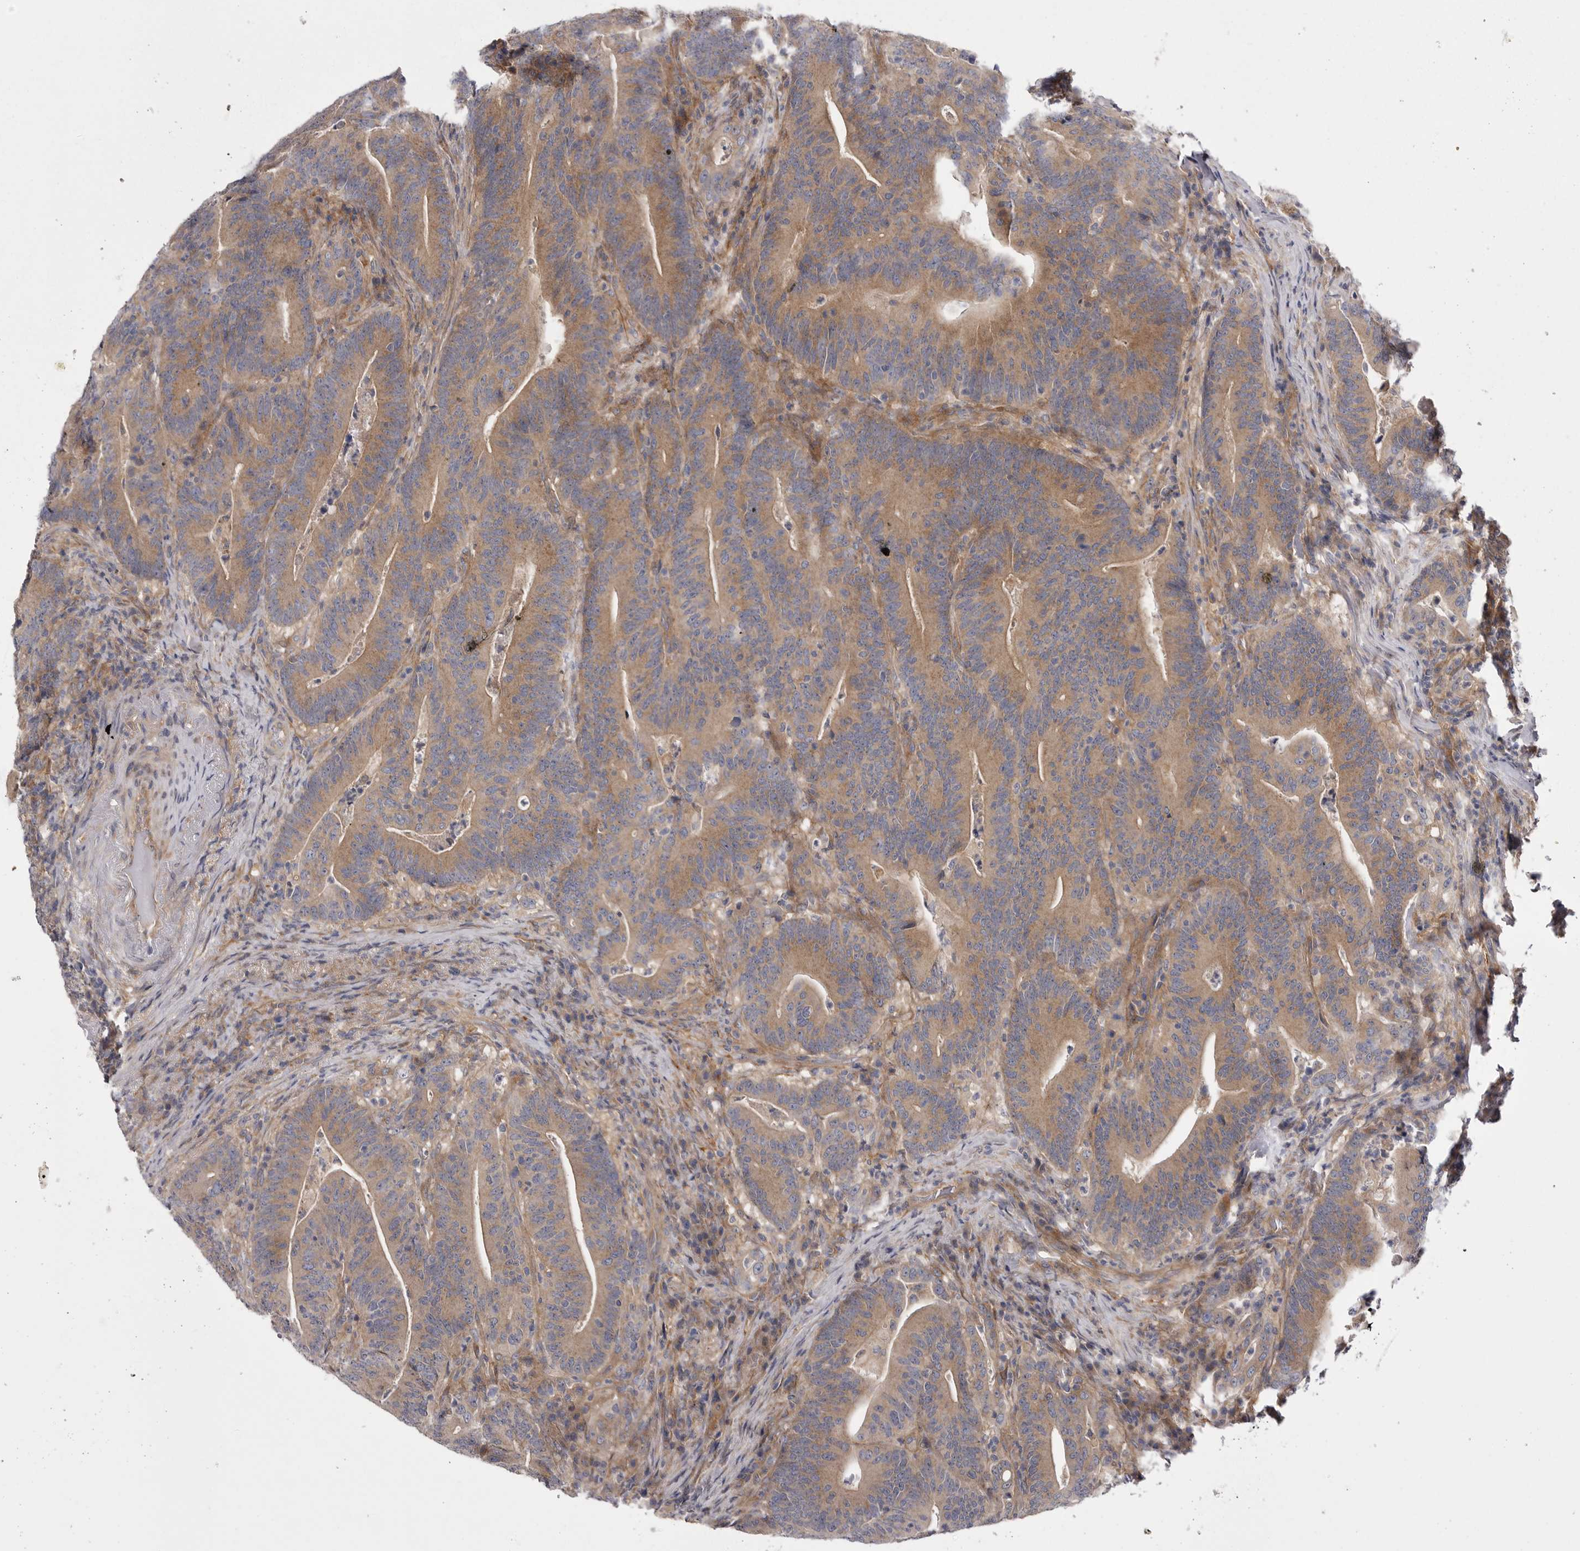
{"staining": {"intensity": "moderate", "quantity": ">75%", "location": "cytoplasmic/membranous"}, "tissue": "colorectal cancer", "cell_type": "Tumor cells", "image_type": "cancer", "snomed": [{"axis": "morphology", "description": "Adenocarcinoma, NOS"}, {"axis": "topography", "description": "Colon"}], "caption": "Moderate cytoplasmic/membranous protein expression is identified in about >75% of tumor cells in colorectal cancer (adenocarcinoma).", "gene": "OSBPL9", "patient": {"sex": "female", "age": 66}}